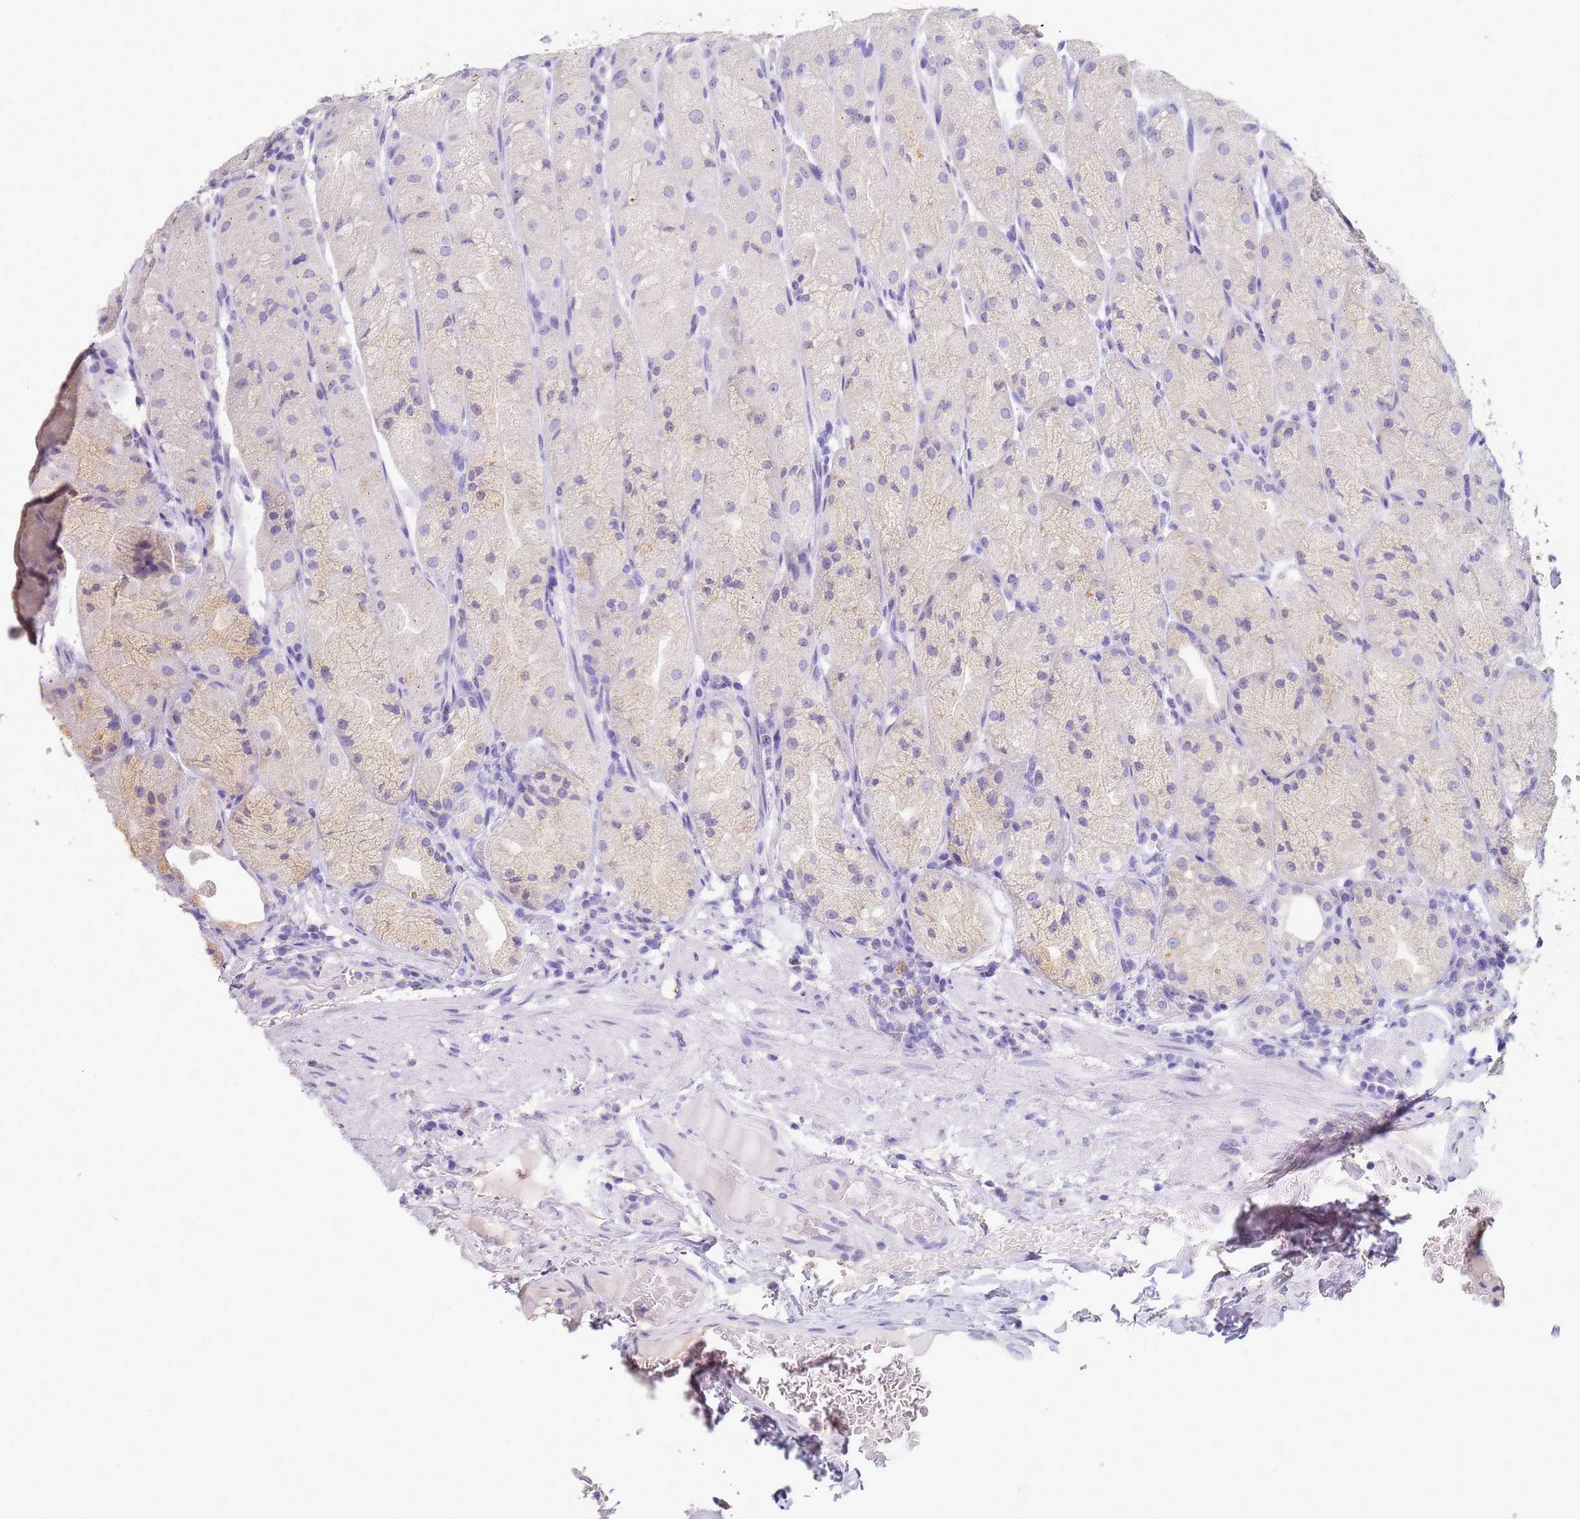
{"staining": {"intensity": "negative", "quantity": "none", "location": "none"}, "tissue": "stomach", "cell_type": "Glandular cells", "image_type": "normal", "snomed": [{"axis": "morphology", "description": "Normal tissue, NOS"}, {"axis": "topography", "description": "Stomach, upper"}], "caption": "The histopathology image exhibits no significant positivity in glandular cells of stomach.", "gene": "B3GNT8", "patient": {"sex": "male", "age": 52}}